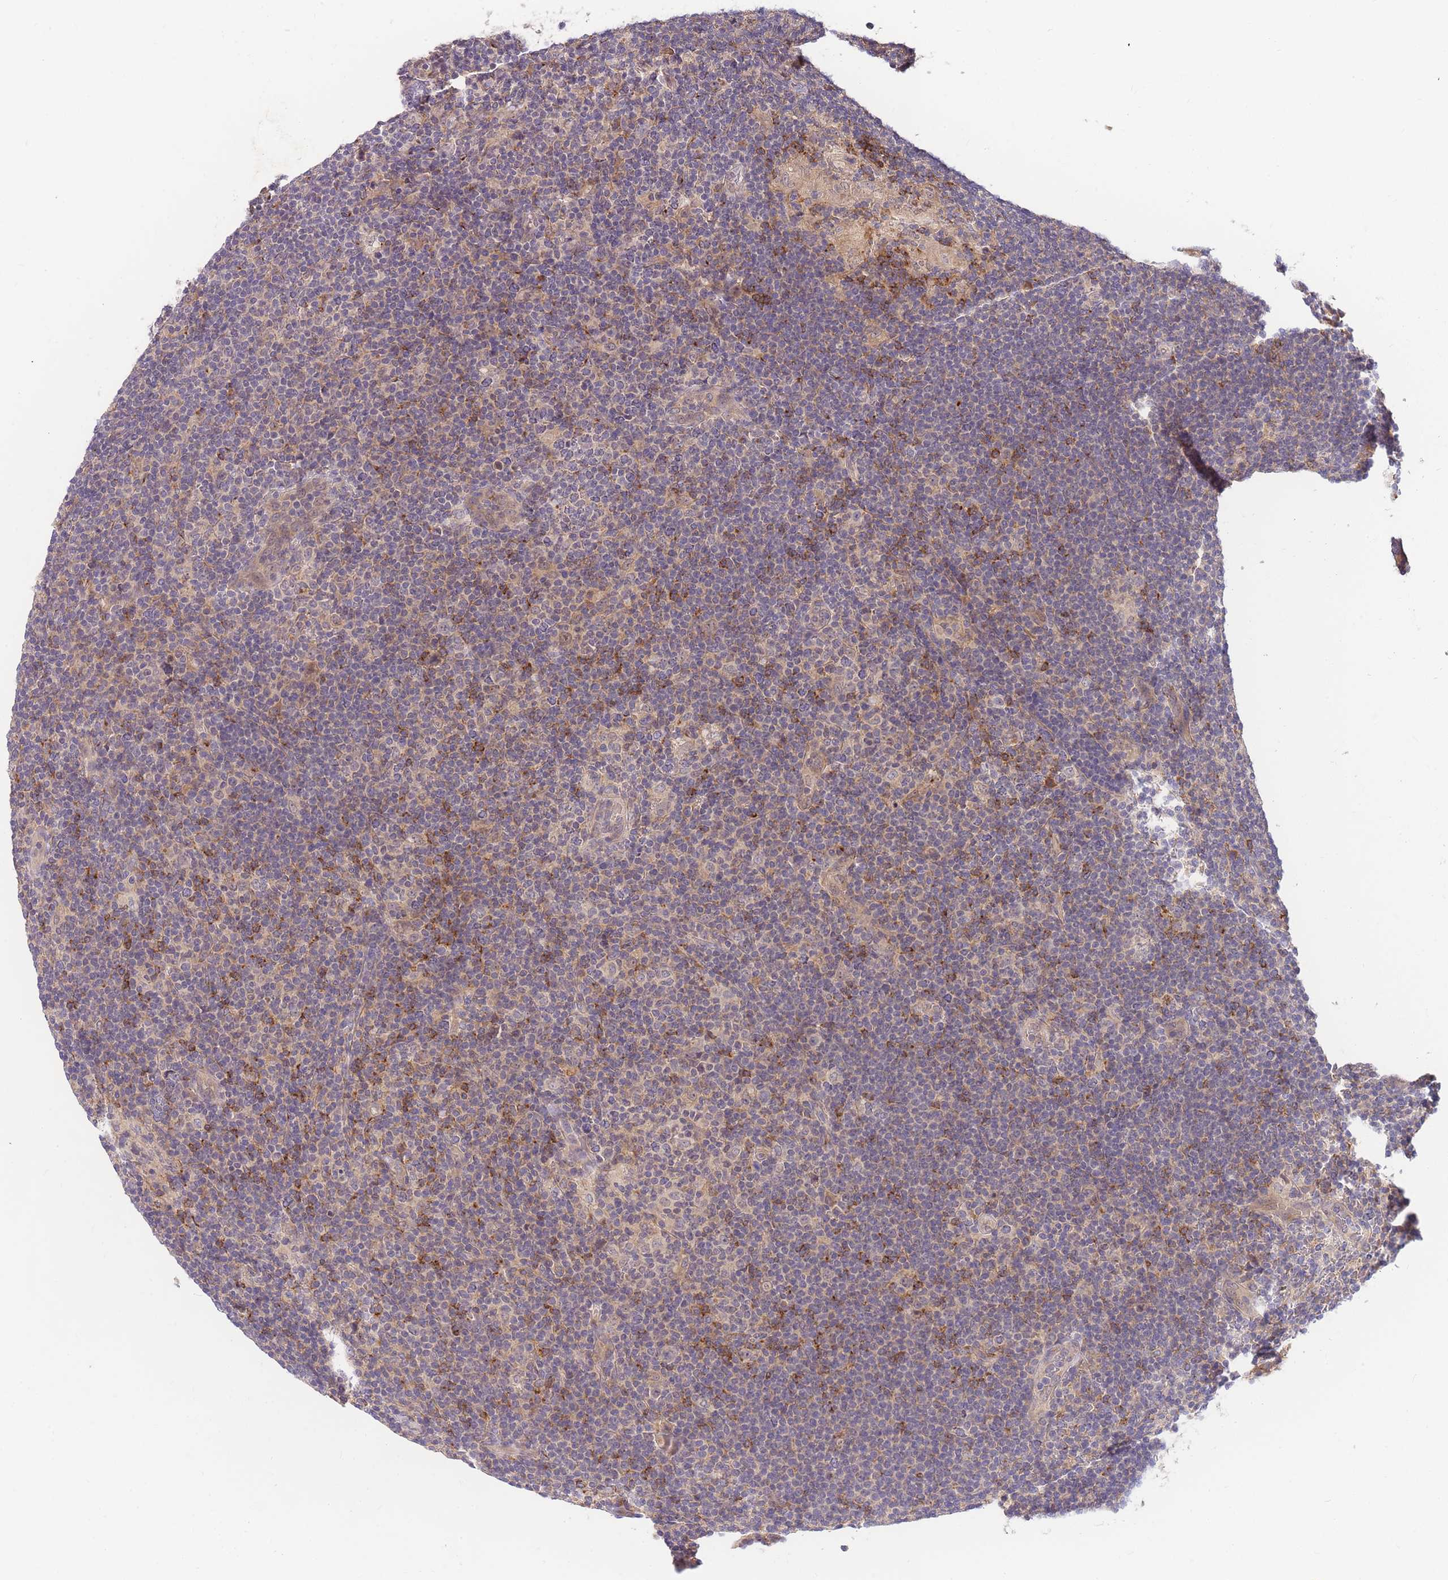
{"staining": {"intensity": "negative", "quantity": "none", "location": "none"}, "tissue": "lymphoma", "cell_type": "Tumor cells", "image_type": "cancer", "snomed": [{"axis": "morphology", "description": "Hodgkin's disease, NOS"}, {"axis": "topography", "description": "Lymph node"}], "caption": "This micrograph is of Hodgkin's disease stained with IHC to label a protein in brown with the nuclei are counter-stained blue. There is no positivity in tumor cells. (Stains: DAB (3,3'-diaminobenzidine) immunohistochemistry (IHC) with hematoxylin counter stain, Microscopy: brightfield microscopy at high magnification).", "gene": "ZNF577", "patient": {"sex": "female", "age": 57}}